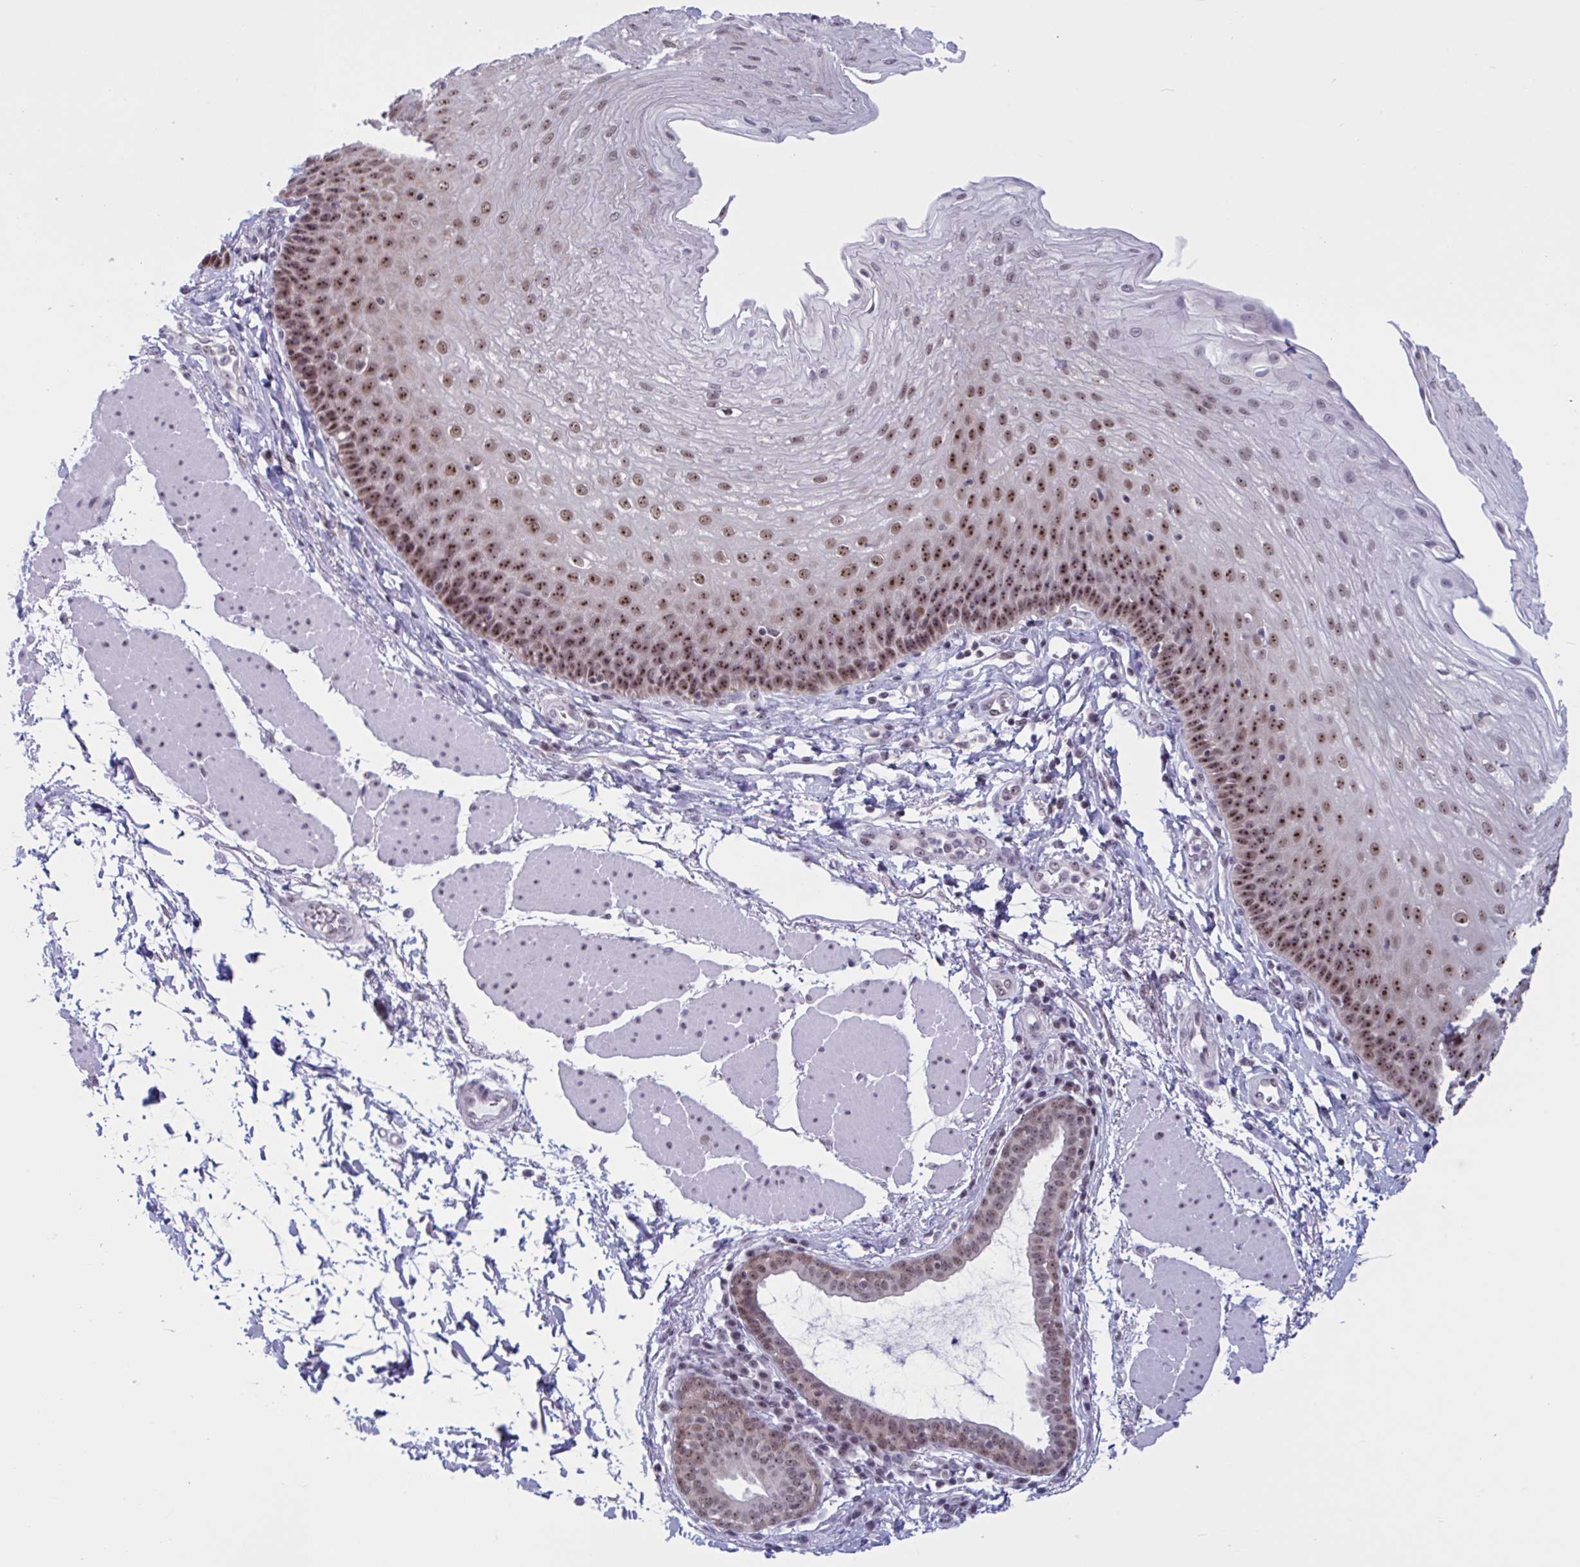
{"staining": {"intensity": "moderate", "quantity": ">75%", "location": "nuclear"}, "tissue": "esophagus", "cell_type": "Squamous epithelial cells", "image_type": "normal", "snomed": [{"axis": "morphology", "description": "Normal tissue, NOS"}, {"axis": "topography", "description": "Esophagus"}], "caption": "Protein staining demonstrates moderate nuclear staining in about >75% of squamous epithelial cells in normal esophagus. (Stains: DAB in brown, nuclei in blue, Microscopy: brightfield microscopy at high magnification).", "gene": "TGM6", "patient": {"sex": "female", "age": 81}}